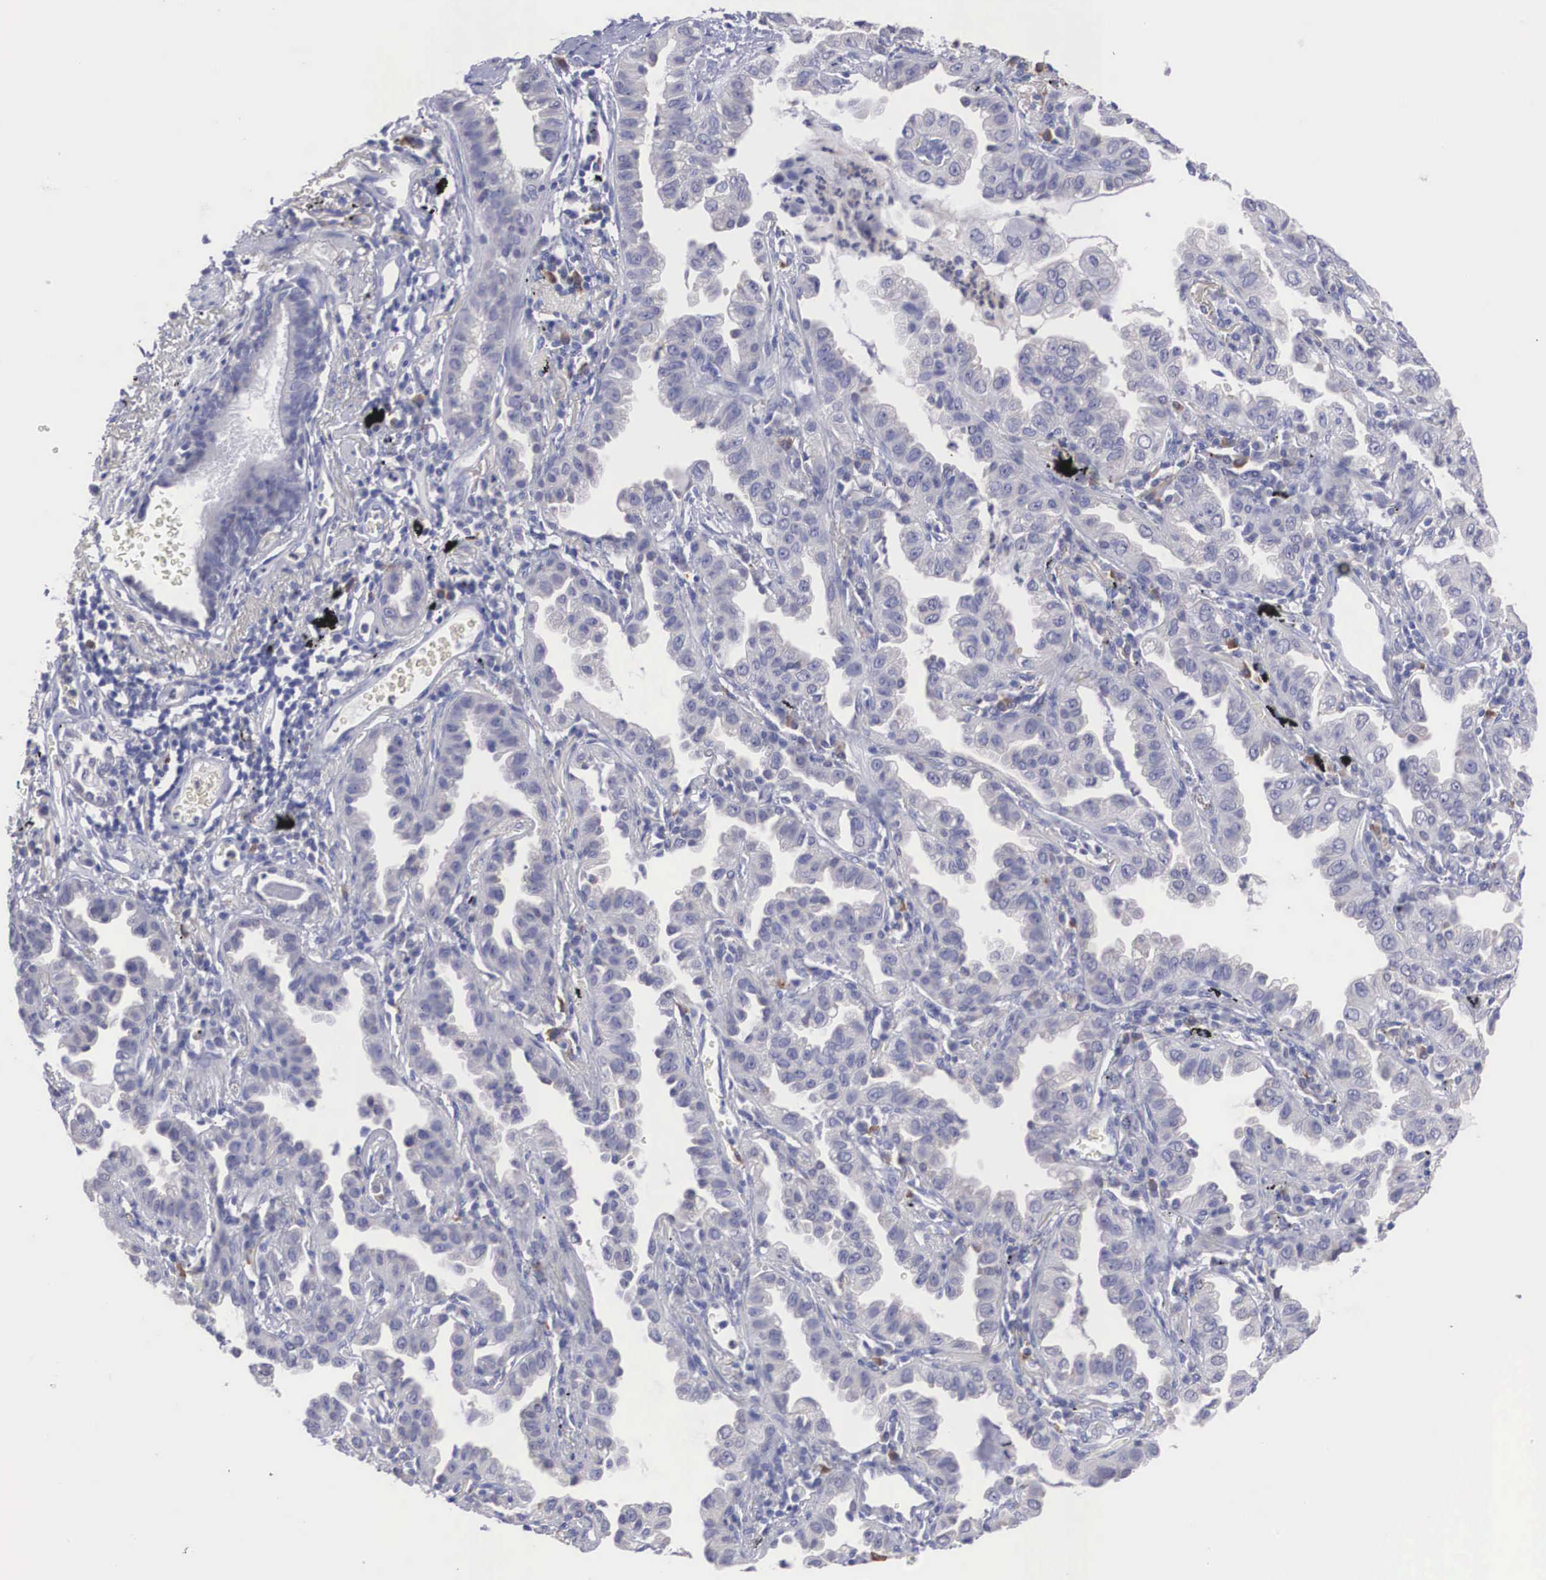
{"staining": {"intensity": "negative", "quantity": "none", "location": "none"}, "tissue": "lung cancer", "cell_type": "Tumor cells", "image_type": "cancer", "snomed": [{"axis": "morphology", "description": "Adenocarcinoma, NOS"}, {"axis": "topography", "description": "Lung"}], "caption": "DAB immunohistochemical staining of adenocarcinoma (lung) shows no significant staining in tumor cells. (DAB (3,3'-diaminobenzidine) immunohistochemistry (IHC) with hematoxylin counter stain).", "gene": "REPS2", "patient": {"sex": "female", "age": 50}}